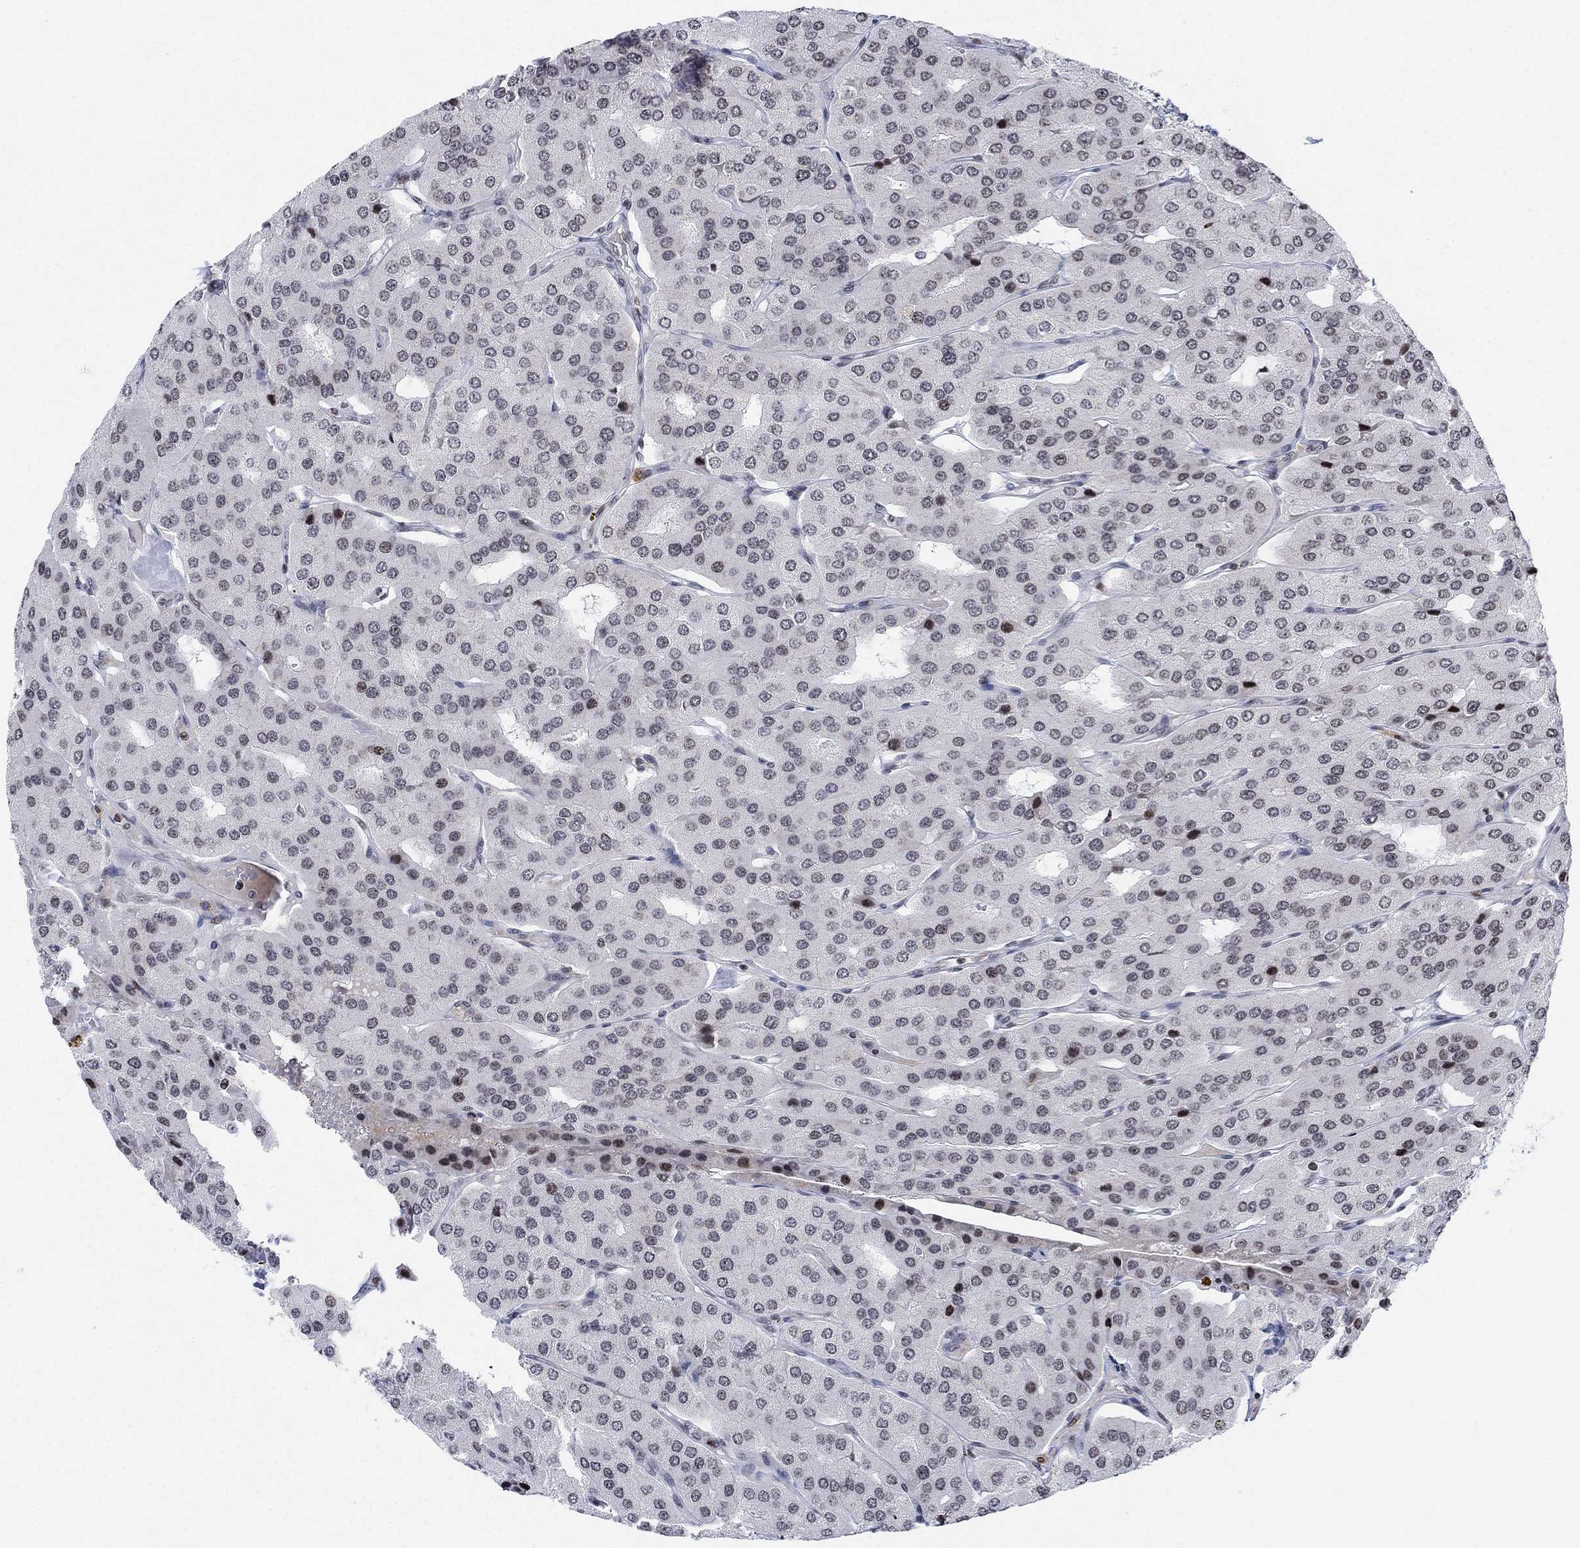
{"staining": {"intensity": "negative", "quantity": "none", "location": "none"}, "tissue": "parathyroid gland", "cell_type": "Glandular cells", "image_type": "normal", "snomed": [{"axis": "morphology", "description": "Normal tissue, NOS"}, {"axis": "morphology", "description": "Adenoma, NOS"}, {"axis": "topography", "description": "Parathyroid gland"}], "caption": "The immunohistochemistry (IHC) histopathology image has no significant expression in glandular cells of parathyroid gland.", "gene": "ABHD14A", "patient": {"sex": "female", "age": 86}}